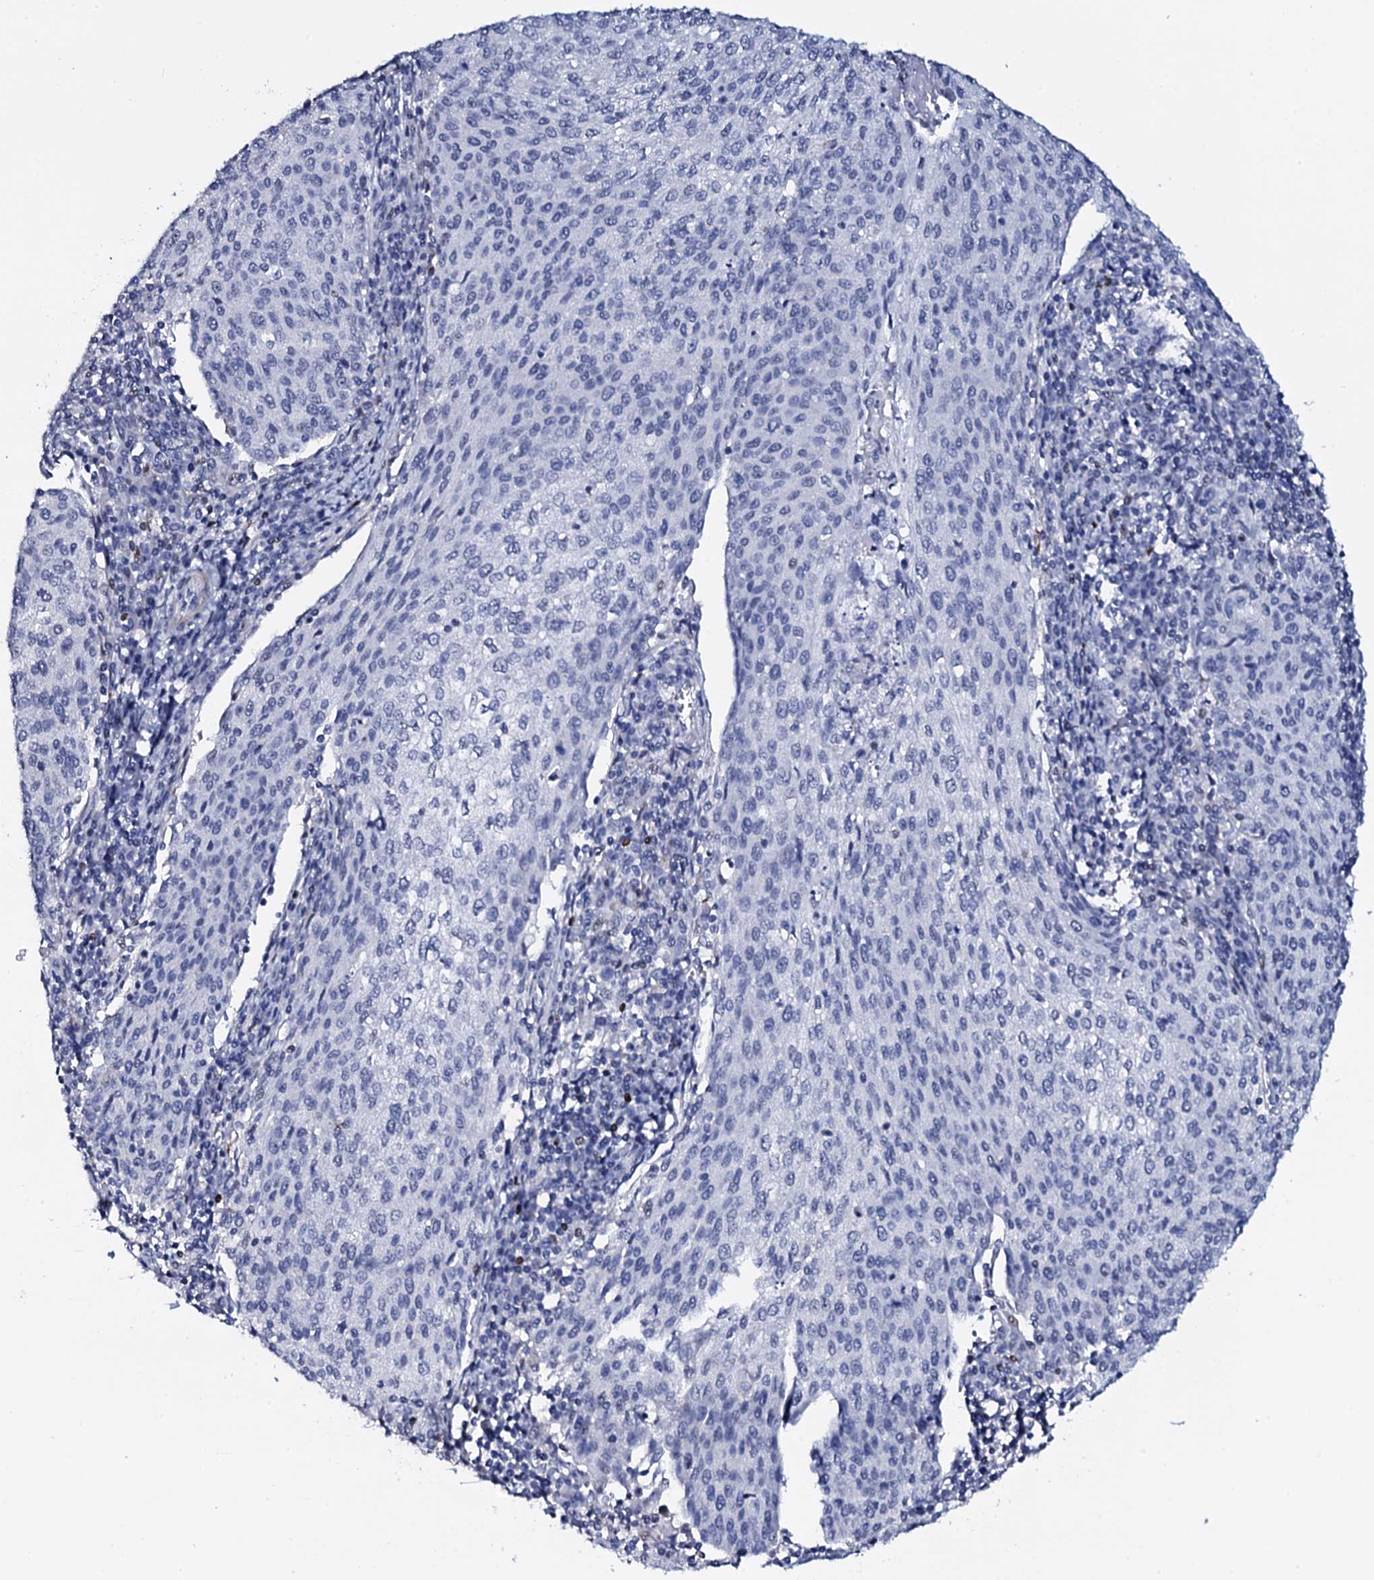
{"staining": {"intensity": "negative", "quantity": "none", "location": "none"}, "tissue": "cervical cancer", "cell_type": "Tumor cells", "image_type": "cancer", "snomed": [{"axis": "morphology", "description": "Squamous cell carcinoma, NOS"}, {"axis": "topography", "description": "Cervix"}], "caption": "A high-resolution histopathology image shows immunohistochemistry (IHC) staining of cervical cancer (squamous cell carcinoma), which shows no significant positivity in tumor cells.", "gene": "NPM2", "patient": {"sex": "female", "age": 46}}